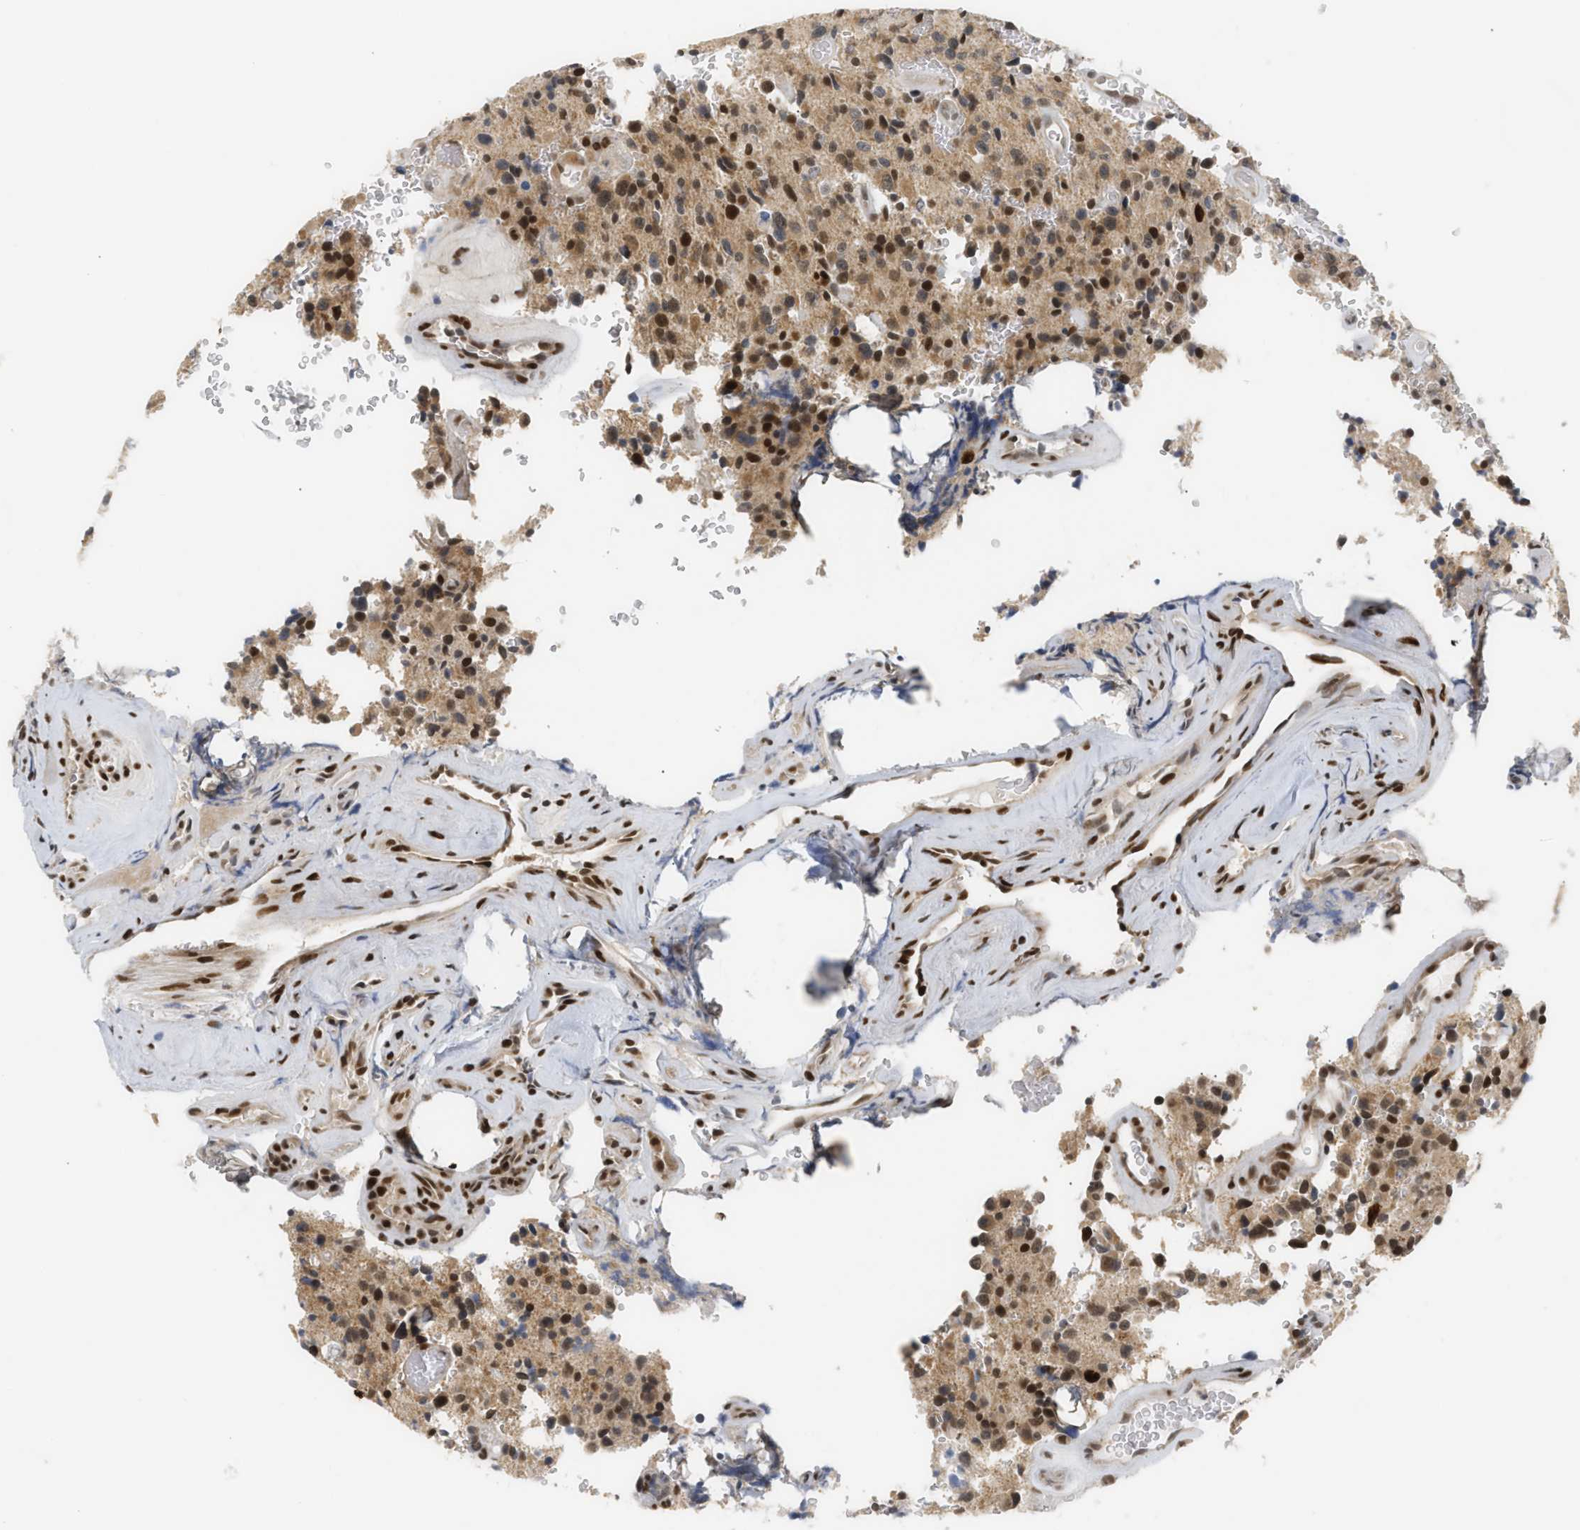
{"staining": {"intensity": "moderate", "quantity": ">75%", "location": "nuclear"}, "tissue": "glioma", "cell_type": "Tumor cells", "image_type": "cancer", "snomed": [{"axis": "morphology", "description": "Glioma, malignant, Low grade"}, {"axis": "topography", "description": "Brain"}], "caption": "Immunohistochemical staining of human malignant low-grade glioma displays moderate nuclear protein expression in approximately >75% of tumor cells.", "gene": "SSBP2", "patient": {"sex": "male", "age": 58}}